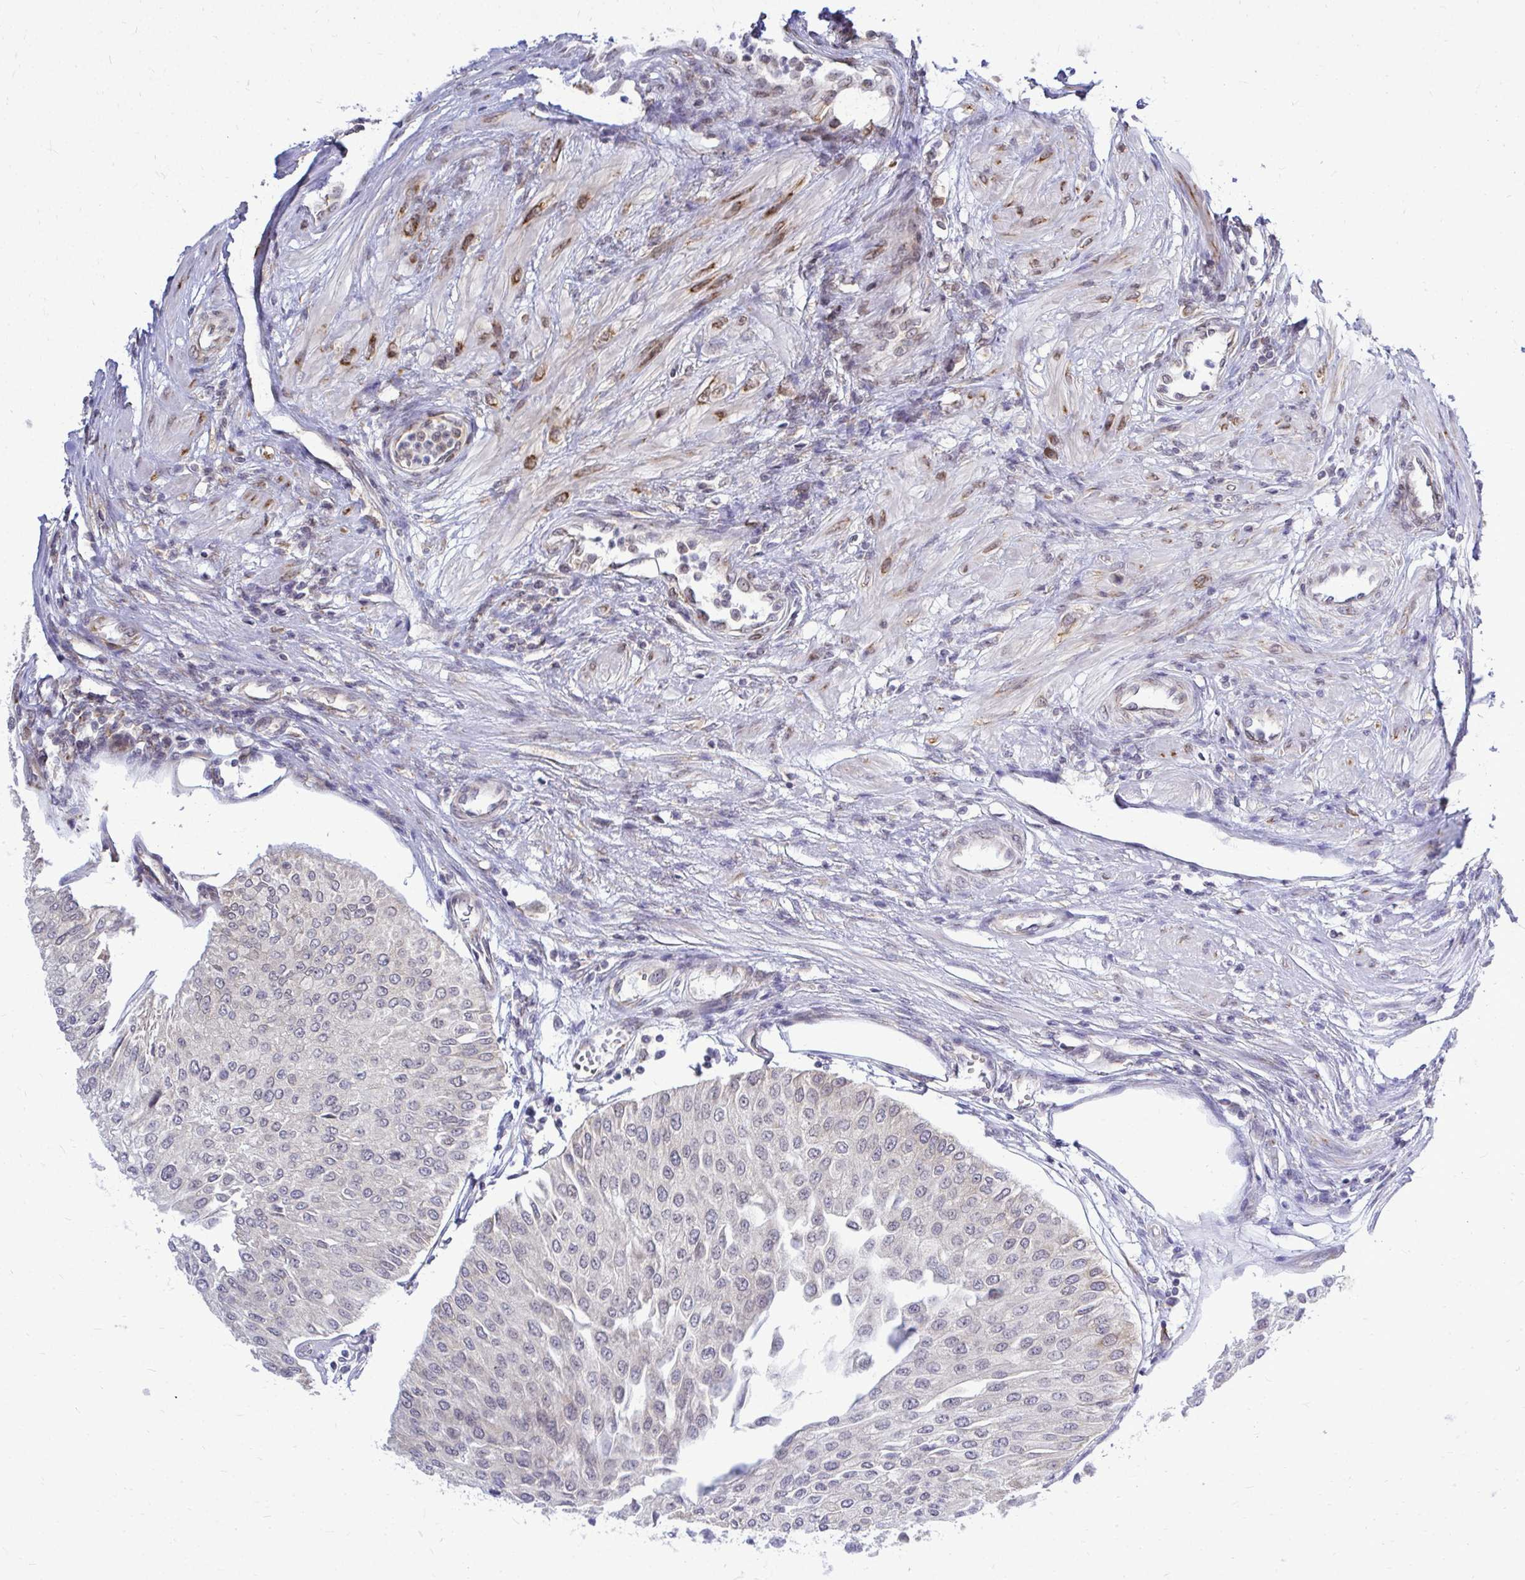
{"staining": {"intensity": "weak", "quantity": "<25%", "location": "cytoplasmic/membranous"}, "tissue": "urothelial cancer", "cell_type": "Tumor cells", "image_type": "cancer", "snomed": [{"axis": "morphology", "description": "Urothelial carcinoma, NOS"}, {"axis": "topography", "description": "Urinary bladder"}], "caption": "Human transitional cell carcinoma stained for a protein using immunohistochemistry exhibits no staining in tumor cells.", "gene": "FMR1", "patient": {"sex": "male", "age": 67}}